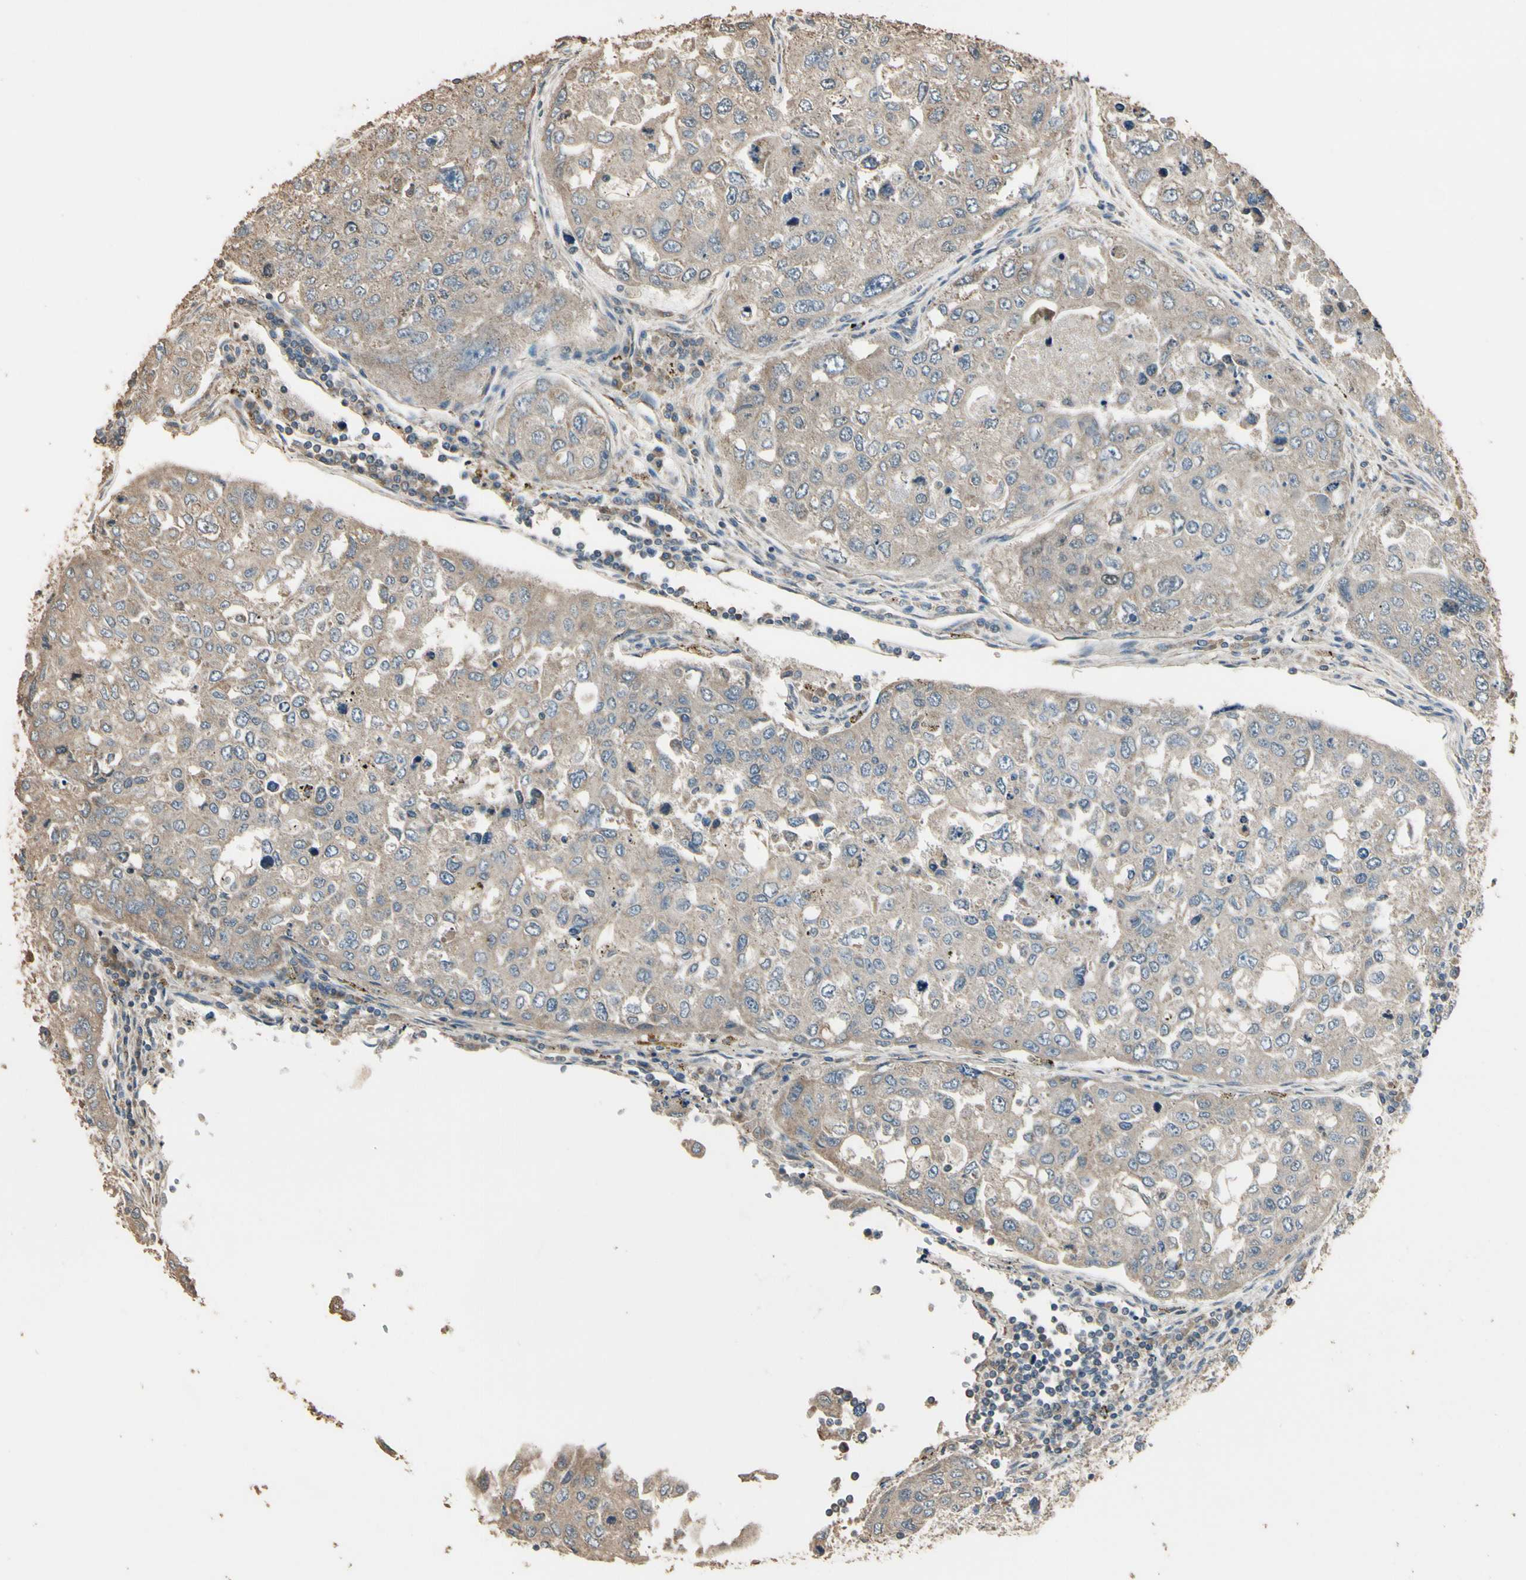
{"staining": {"intensity": "weak", "quantity": "25%-75%", "location": "cytoplasmic/membranous"}, "tissue": "urothelial cancer", "cell_type": "Tumor cells", "image_type": "cancer", "snomed": [{"axis": "morphology", "description": "Urothelial carcinoma, High grade"}, {"axis": "topography", "description": "Lymph node"}, {"axis": "topography", "description": "Urinary bladder"}], "caption": "Immunohistochemical staining of human urothelial cancer shows low levels of weak cytoplasmic/membranous positivity in approximately 25%-75% of tumor cells.", "gene": "STX18", "patient": {"sex": "male", "age": 51}}